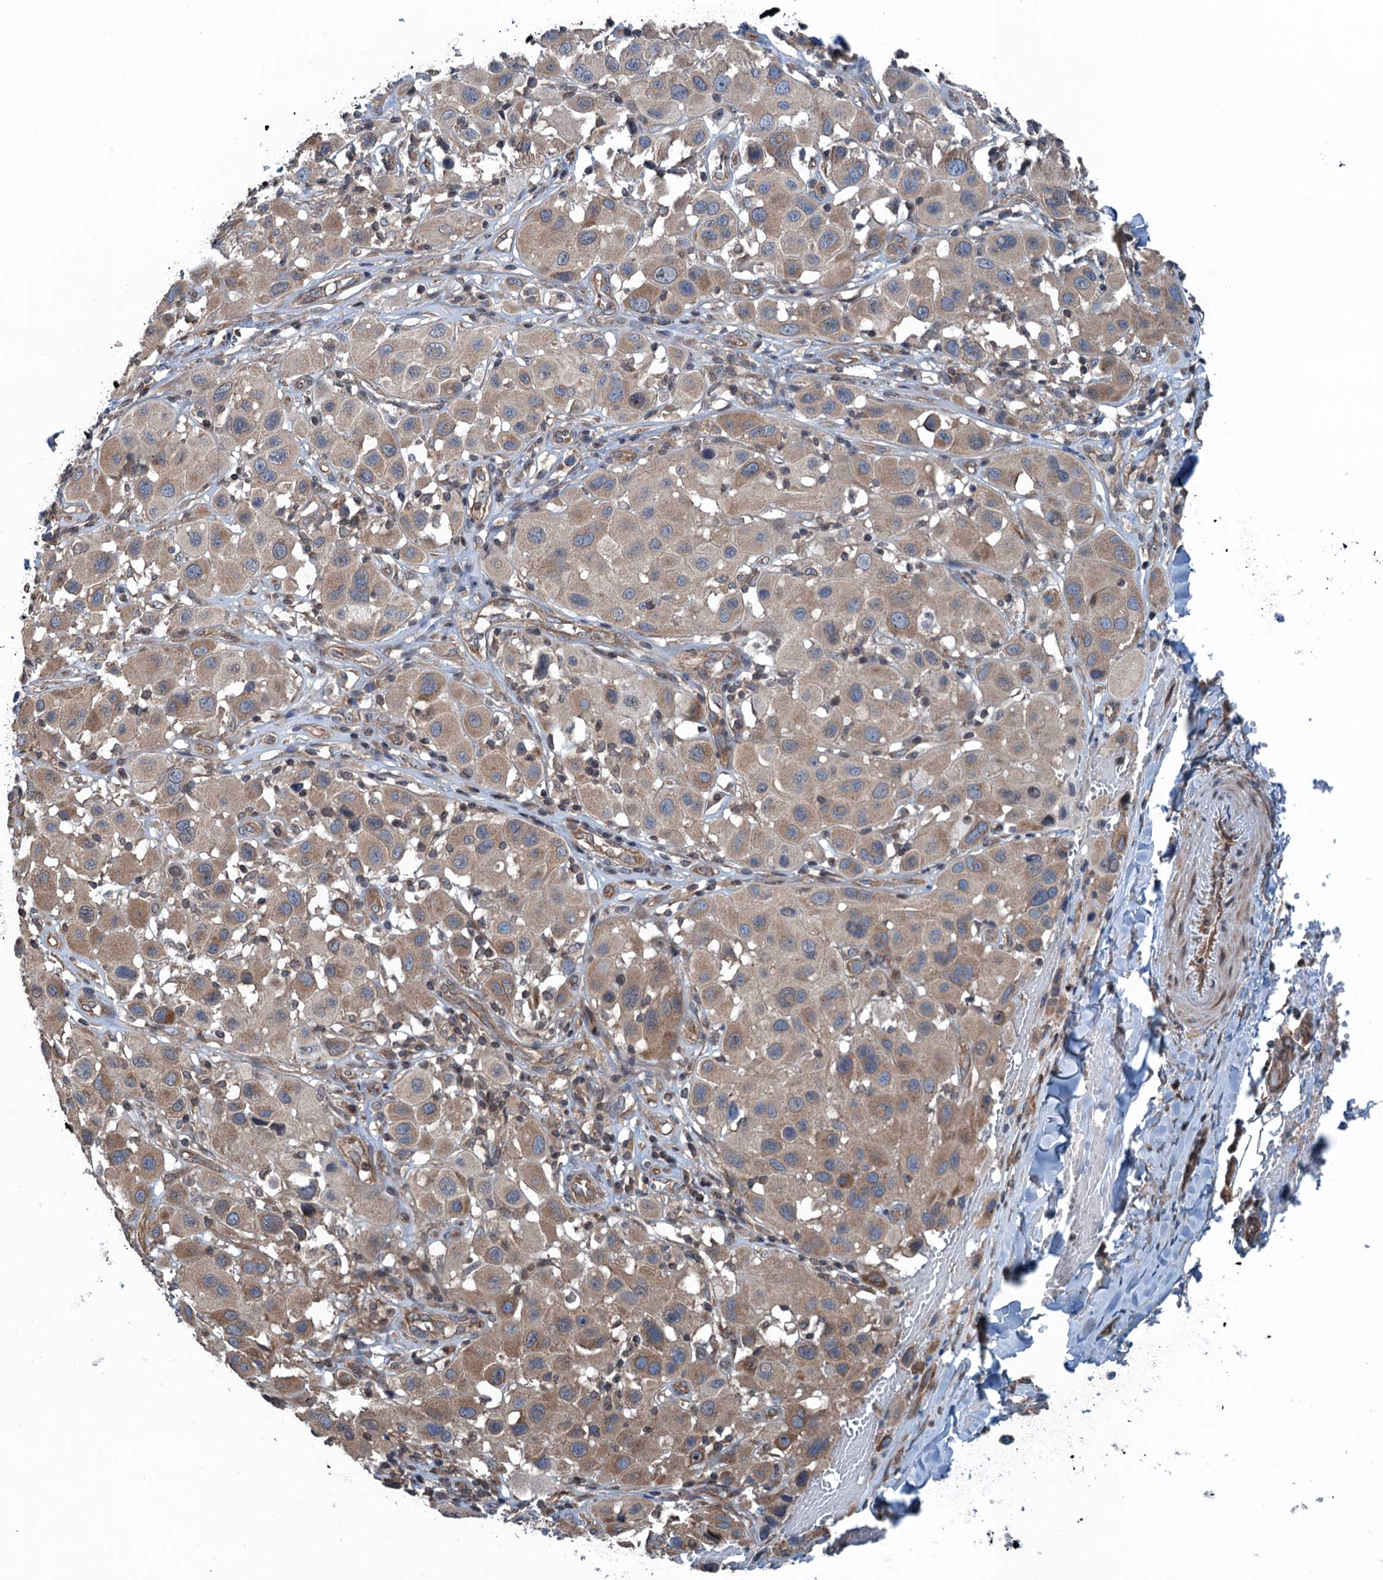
{"staining": {"intensity": "moderate", "quantity": "<25%", "location": "cytoplasmic/membranous"}, "tissue": "melanoma", "cell_type": "Tumor cells", "image_type": "cancer", "snomed": [{"axis": "morphology", "description": "Malignant melanoma, Metastatic site"}, {"axis": "topography", "description": "Skin"}], "caption": "Brown immunohistochemical staining in melanoma reveals moderate cytoplasmic/membranous staining in about <25% of tumor cells.", "gene": "TRAPPC8", "patient": {"sex": "male", "age": 41}}